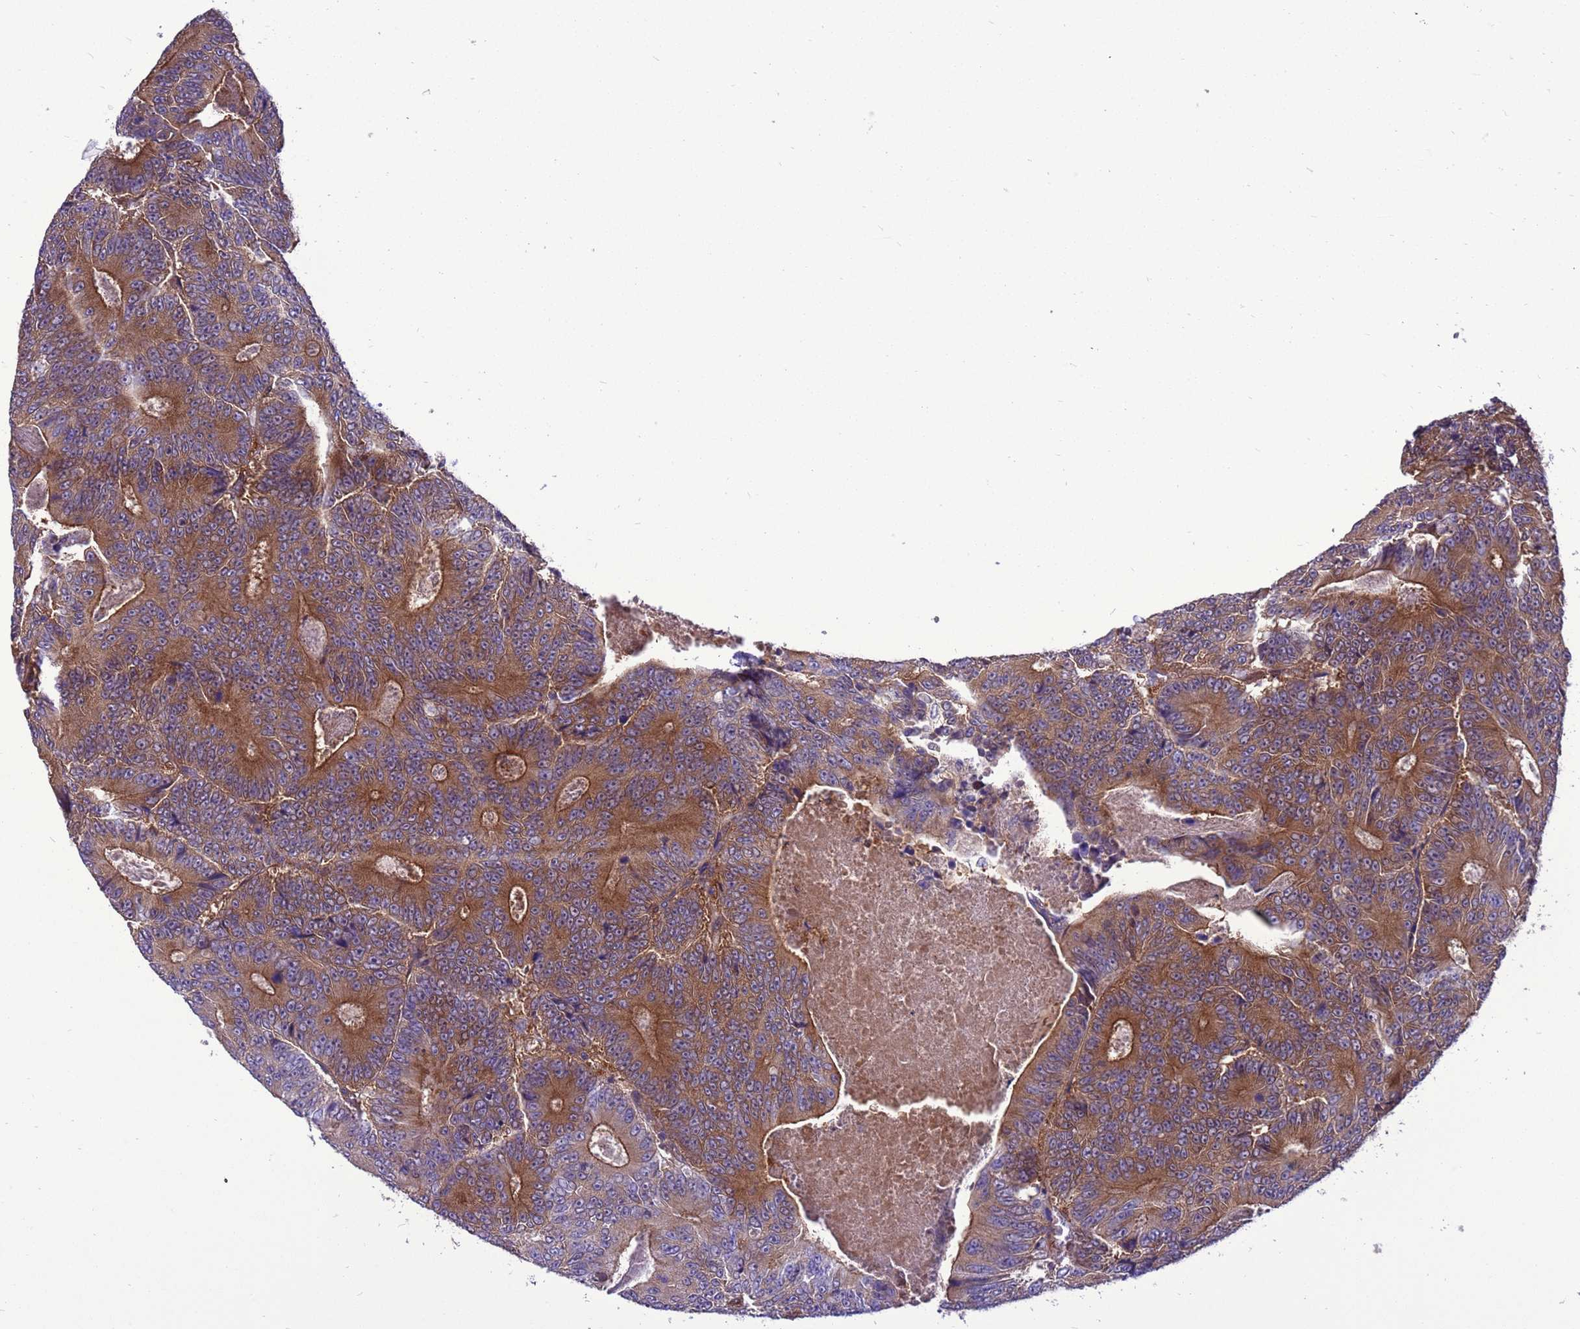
{"staining": {"intensity": "moderate", "quantity": ">75%", "location": "cytoplasmic/membranous"}, "tissue": "colorectal cancer", "cell_type": "Tumor cells", "image_type": "cancer", "snomed": [{"axis": "morphology", "description": "Adenocarcinoma, NOS"}, {"axis": "topography", "description": "Colon"}], "caption": "About >75% of tumor cells in human colorectal cancer (adenocarcinoma) show moderate cytoplasmic/membranous protein expression as visualized by brown immunohistochemical staining.", "gene": "RABEP2", "patient": {"sex": "male", "age": 83}}